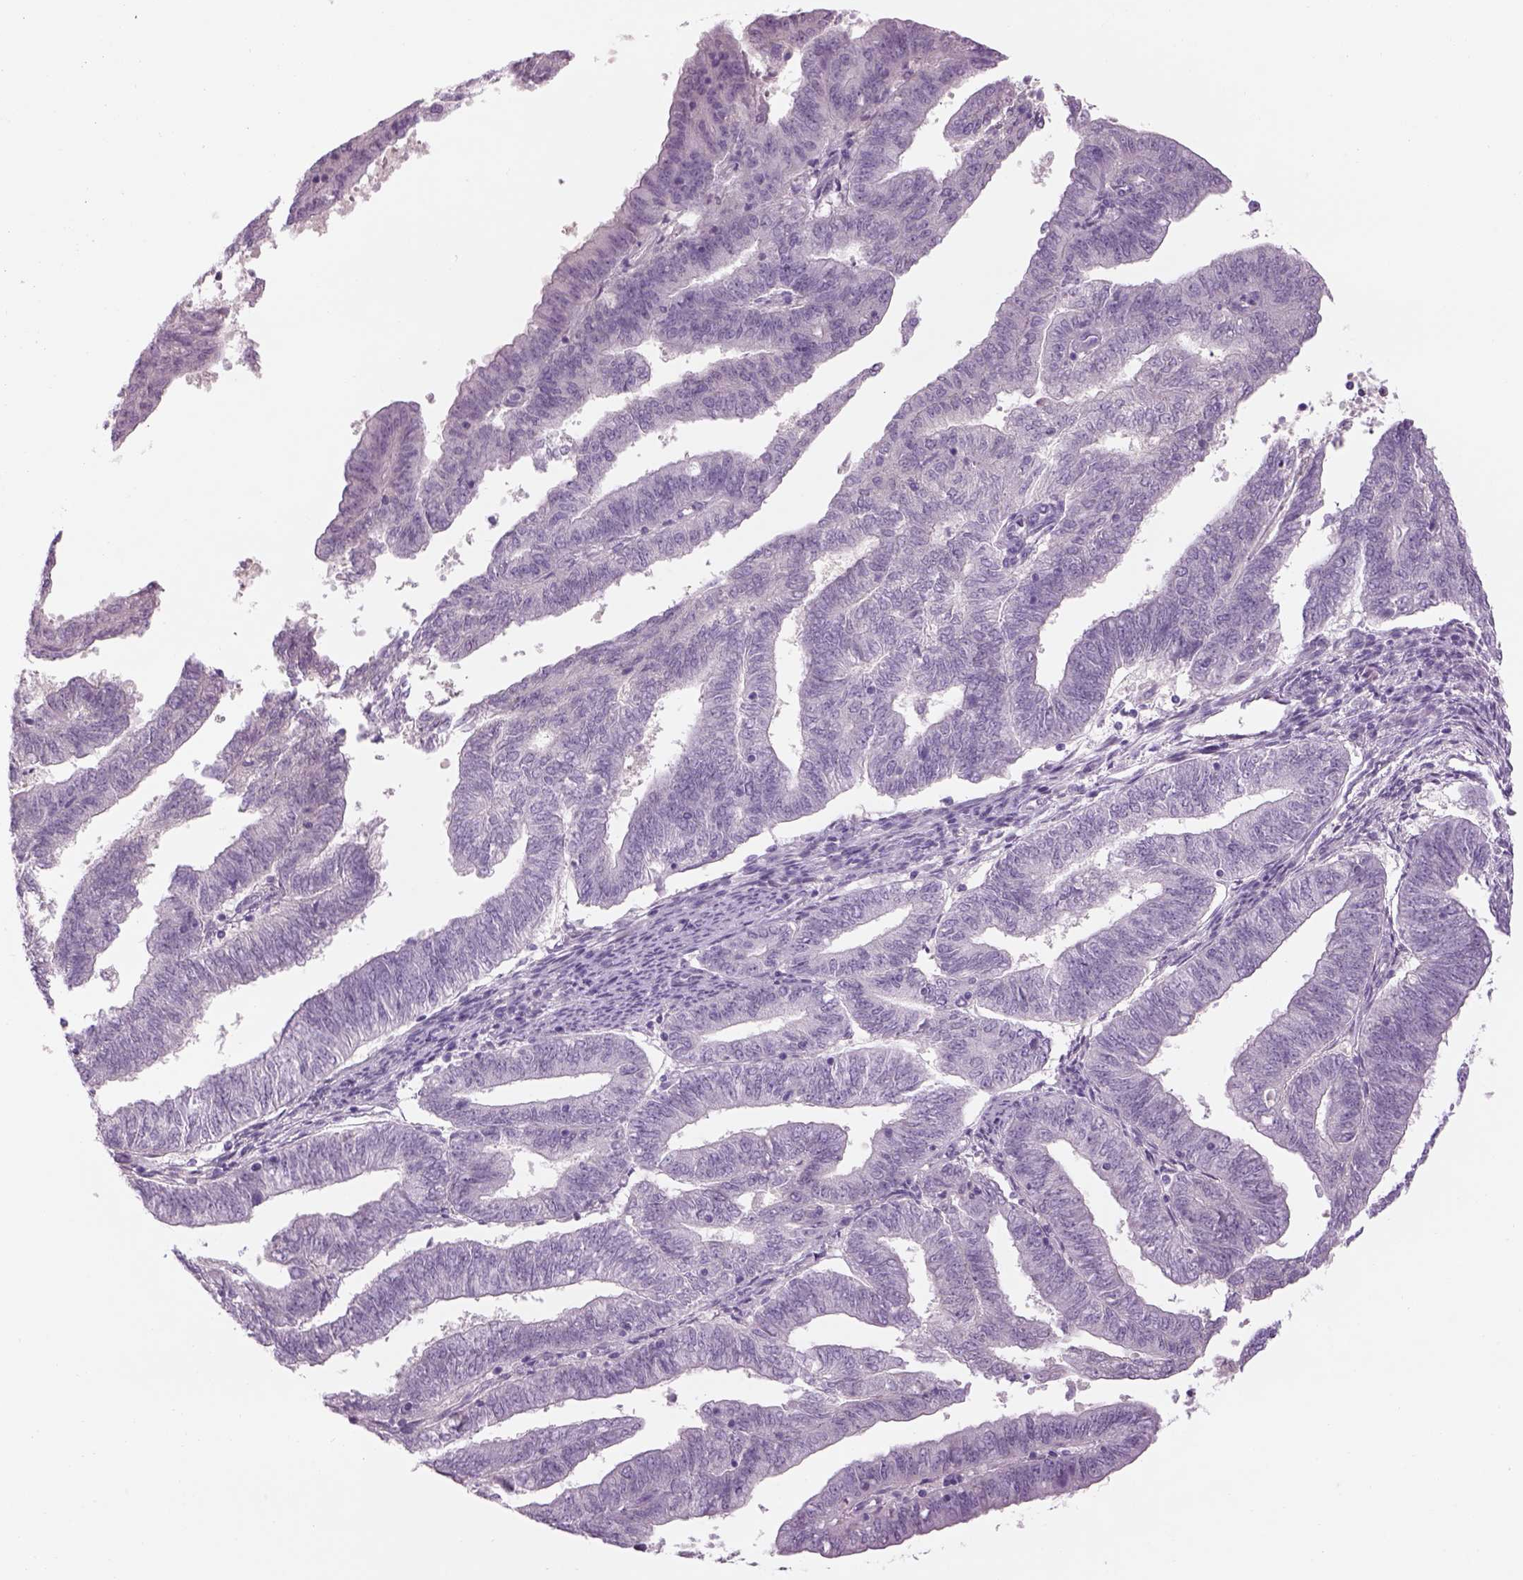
{"staining": {"intensity": "negative", "quantity": "none", "location": "none"}, "tissue": "endometrial cancer", "cell_type": "Tumor cells", "image_type": "cancer", "snomed": [{"axis": "morphology", "description": "Adenocarcinoma, NOS"}, {"axis": "topography", "description": "Endometrium"}], "caption": "This is a image of immunohistochemistry (IHC) staining of endometrial adenocarcinoma, which shows no expression in tumor cells.", "gene": "MDH1B", "patient": {"sex": "female", "age": 82}}